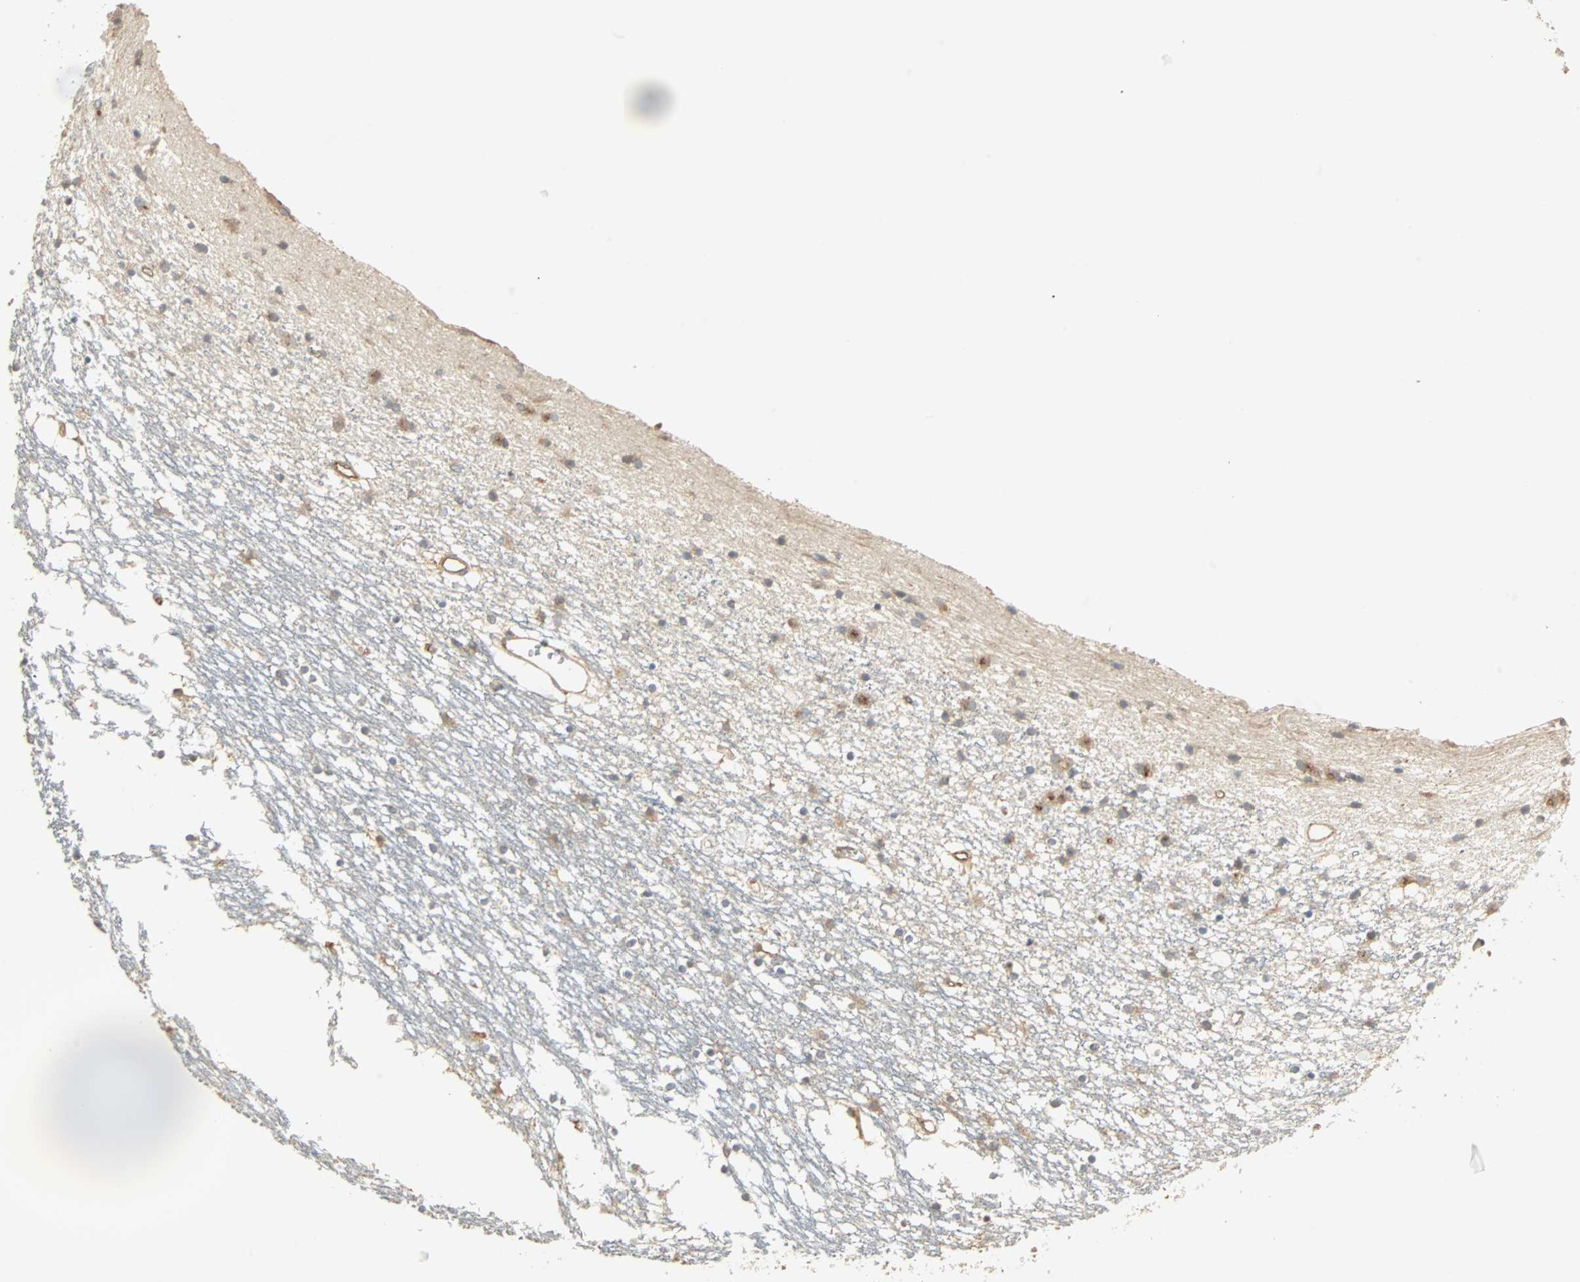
{"staining": {"intensity": "weak", "quantity": "<25%", "location": "cytoplasmic/membranous"}, "tissue": "caudate", "cell_type": "Glial cells", "image_type": "normal", "snomed": [{"axis": "morphology", "description": "Normal tissue, NOS"}, {"axis": "topography", "description": "Lateral ventricle wall"}], "caption": "Immunohistochemistry (IHC) image of normal caudate stained for a protein (brown), which exhibits no staining in glial cells.", "gene": "GALK1", "patient": {"sex": "male", "age": 45}}